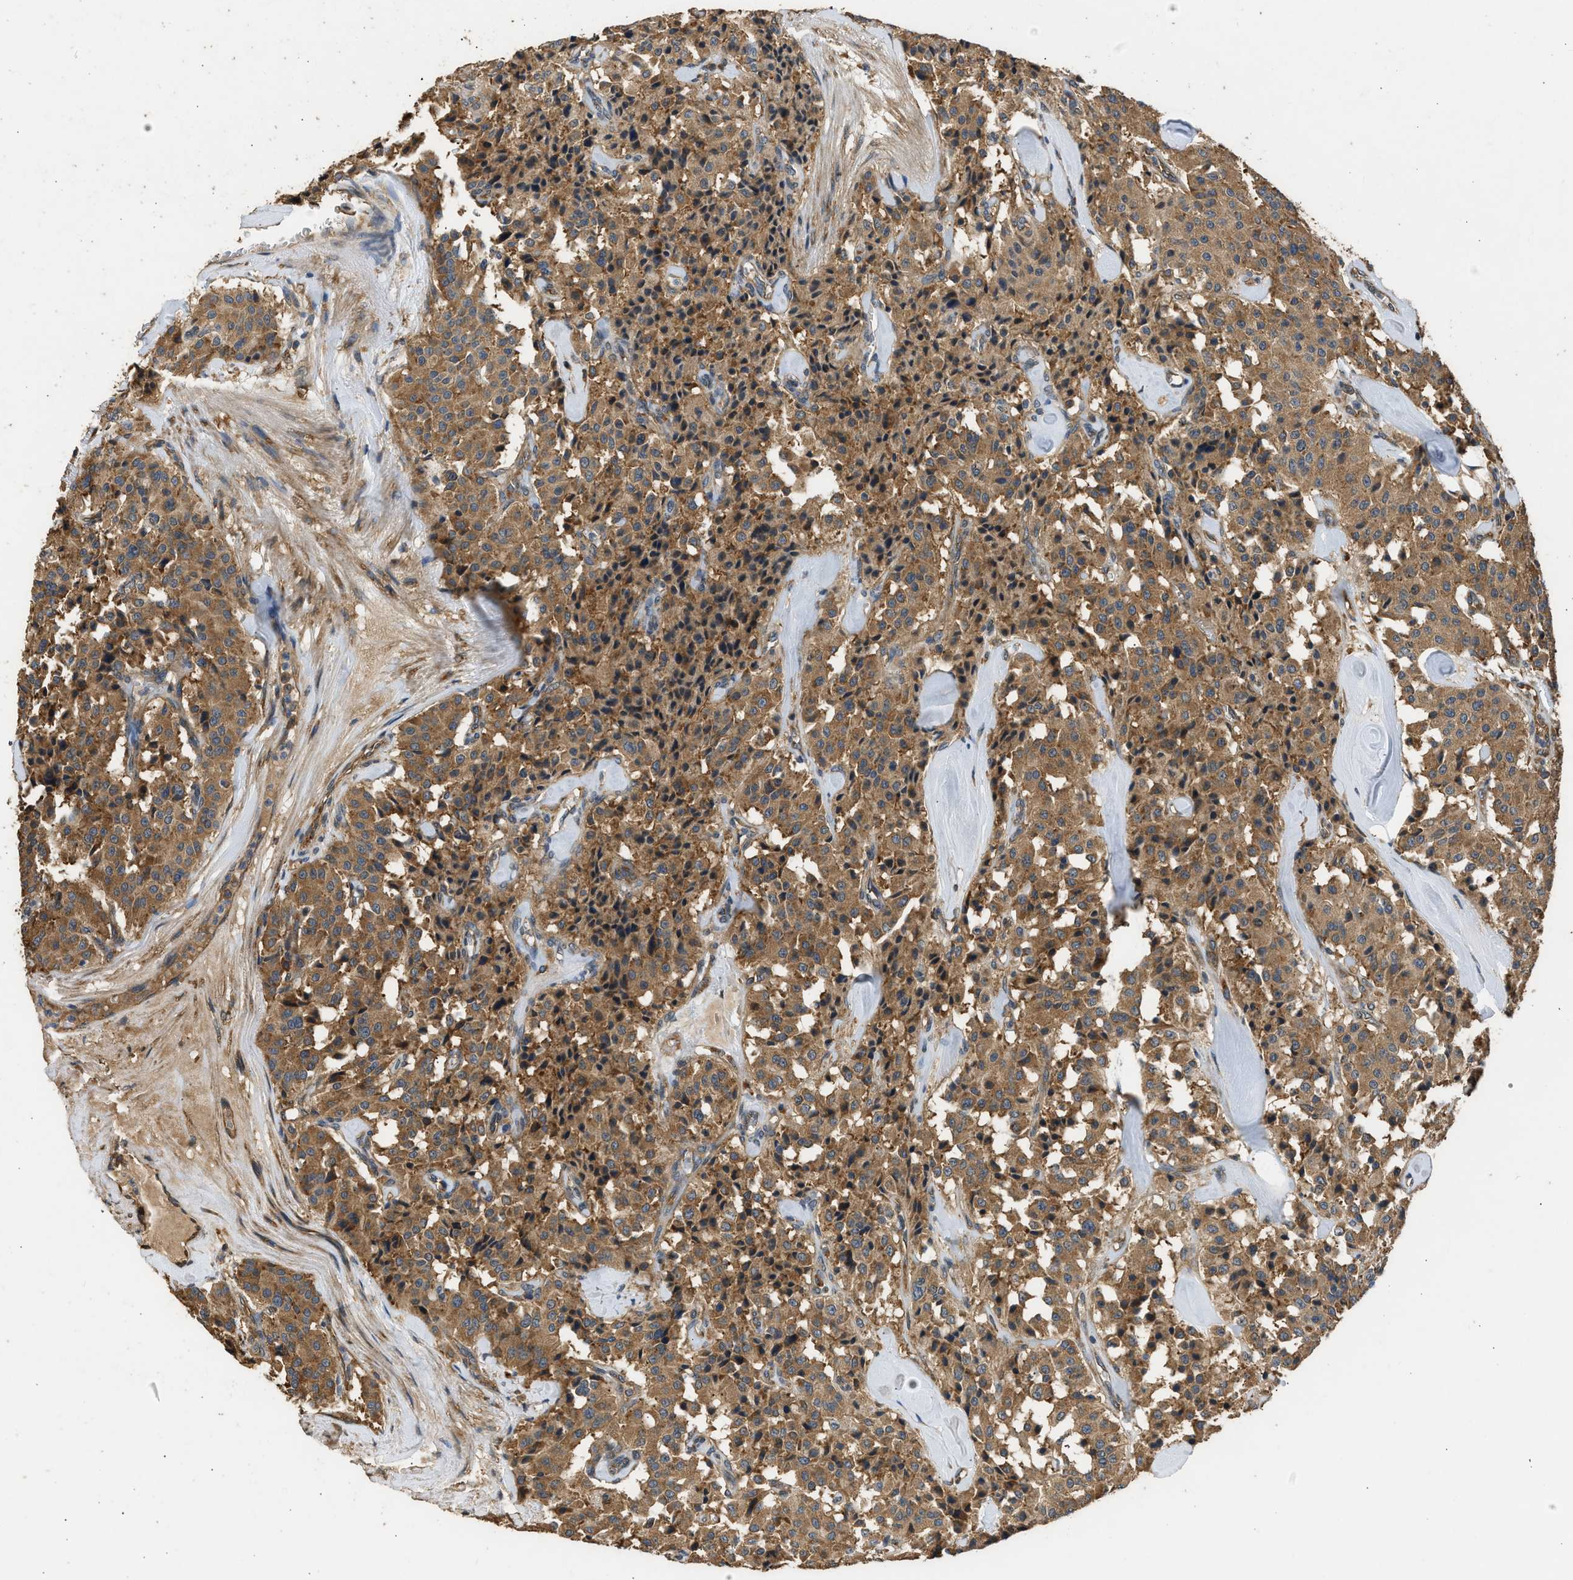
{"staining": {"intensity": "moderate", "quantity": ">75%", "location": "cytoplasmic/membranous"}, "tissue": "carcinoid", "cell_type": "Tumor cells", "image_type": "cancer", "snomed": [{"axis": "morphology", "description": "Carcinoid, malignant, NOS"}, {"axis": "topography", "description": "Lung"}], "caption": "Immunohistochemistry (IHC) of human carcinoid reveals medium levels of moderate cytoplasmic/membranous staining in approximately >75% of tumor cells.", "gene": "SLC36A4", "patient": {"sex": "male", "age": 30}}